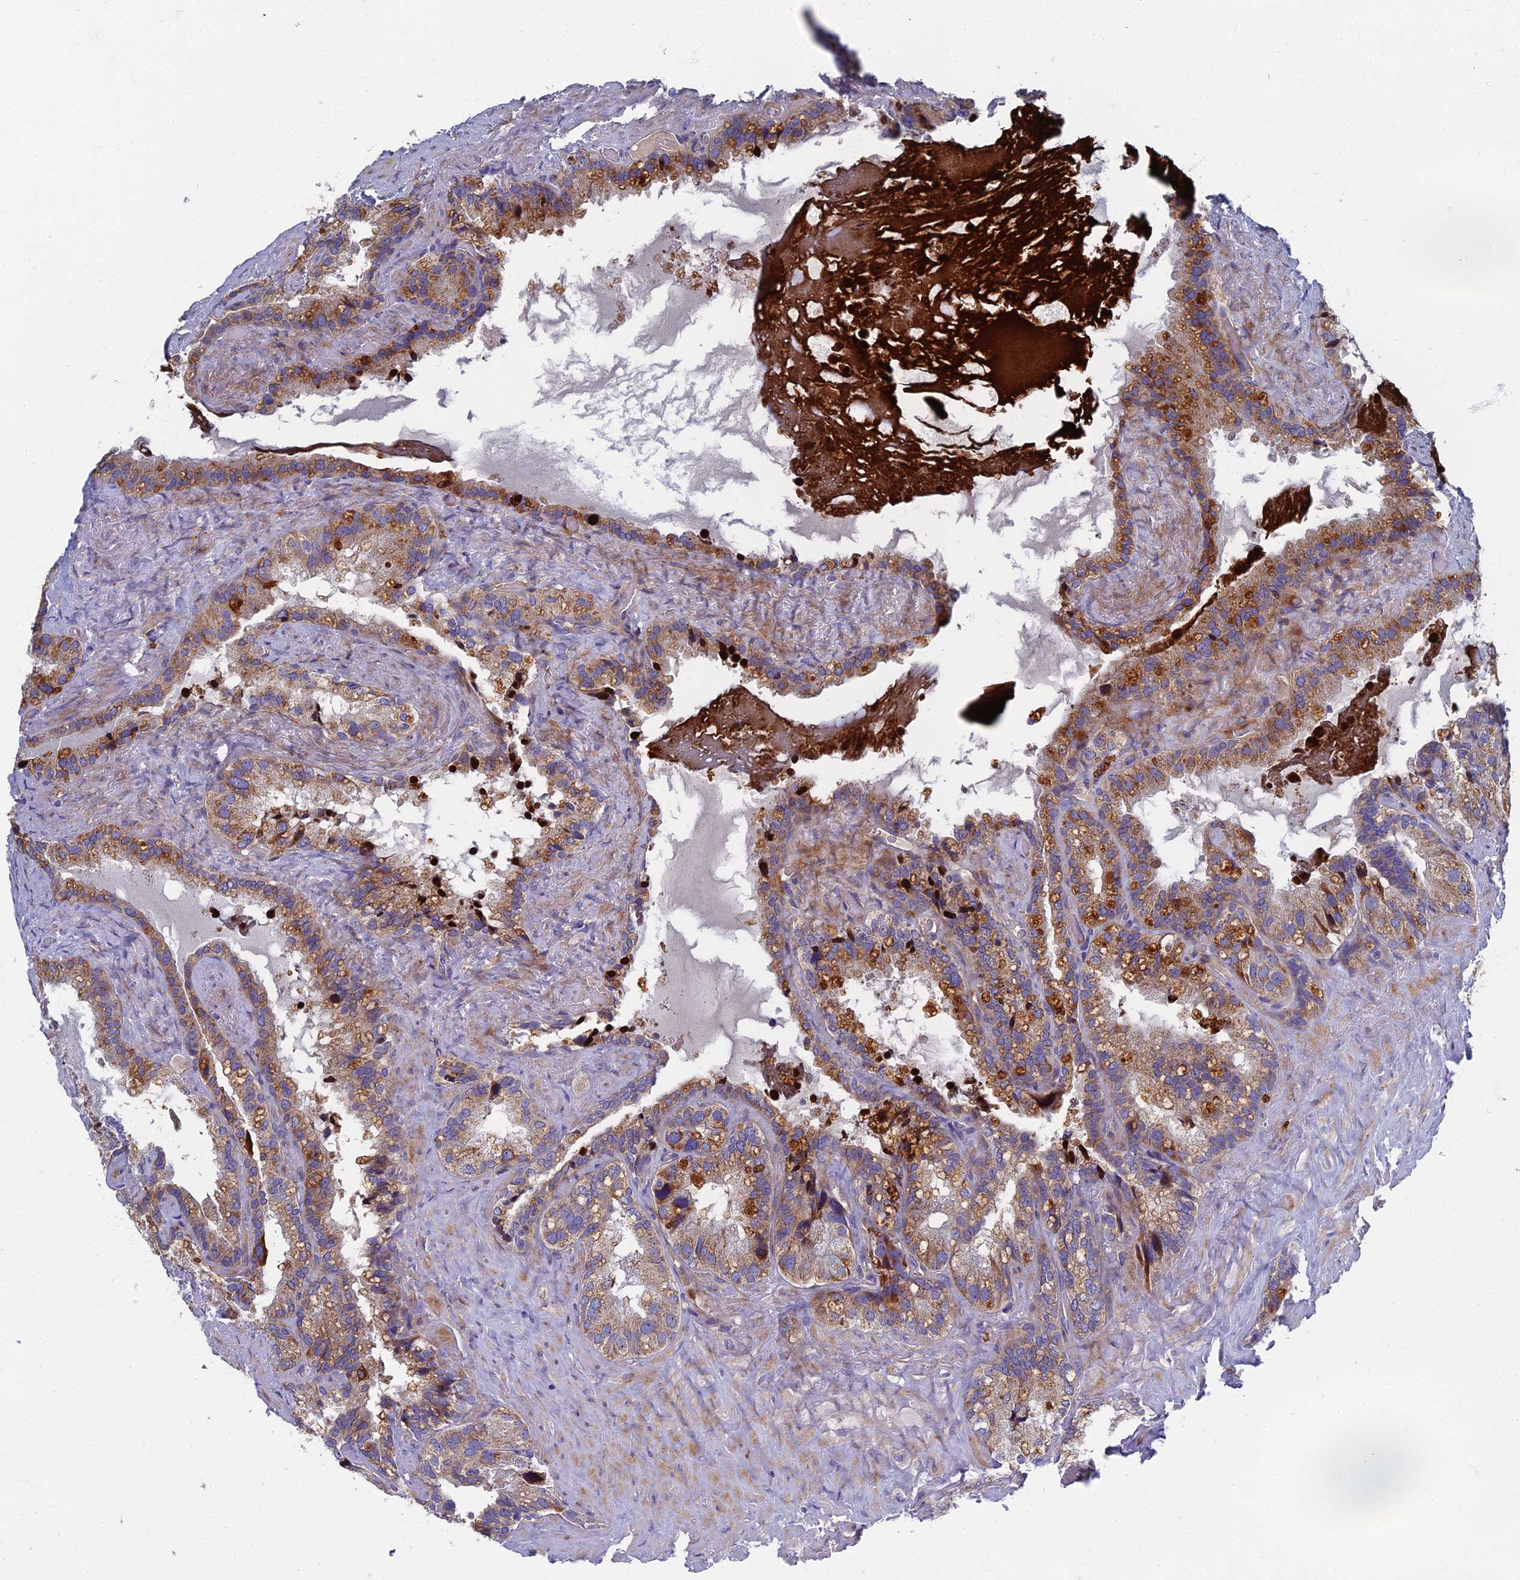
{"staining": {"intensity": "moderate", "quantity": "25%-75%", "location": "cytoplasmic/membranous"}, "tissue": "seminal vesicle", "cell_type": "Glandular cells", "image_type": "normal", "snomed": [{"axis": "morphology", "description": "Normal tissue, NOS"}, {"axis": "topography", "description": "Prostate"}, {"axis": "topography", "description": "Seminal veicle"}], "caption": "This histopathology image exhibits immunohistochemistry (IHC) staining of unremarkable human seminal vesicle, with medium moderate cytoplasmic/membranous expression in approximately 25%-75% of glandular cells.", "gene": "RNASEK", "patient": {"sex": "male", "age": 68}}